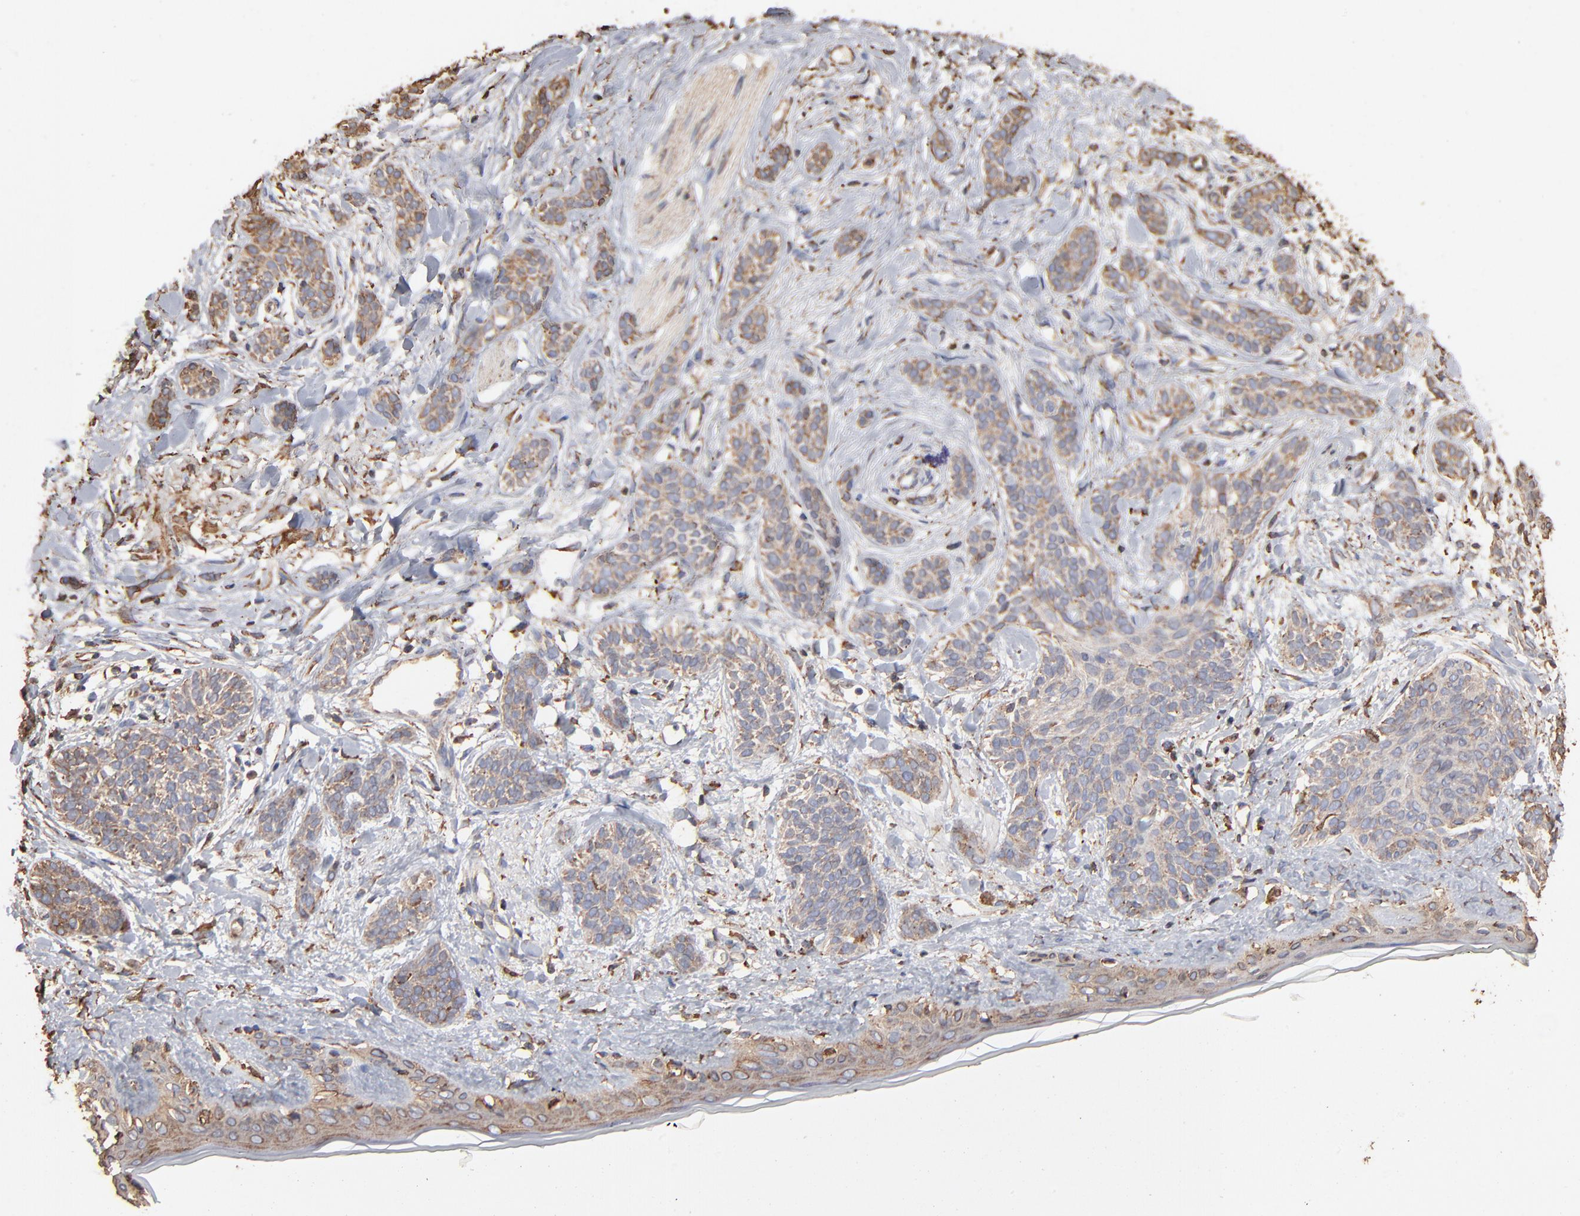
{"staining": {"intensity": "weak", "quantity": "<25%", "location": "cytoplasmic/membranous"}, "tissue": "skin cancer", "cell_type": "Tumor cells", "image_type": "cancer", "snomed": [{"axis": "morphology", "description": "Normal tissue, NOS"}, {"axis": "morphology", "description": "Basal cell carcinoma"}, {"axis": "topography", "description": "Skin"}], "caption": "A high-resolution micrograph shows immunohistochemistry (IHC) staining of skin cancer, which demonstrates no significant positivity in tumor cells.", "gene": "PDIA3", "patient": {"sex": "male", "age": 63}}